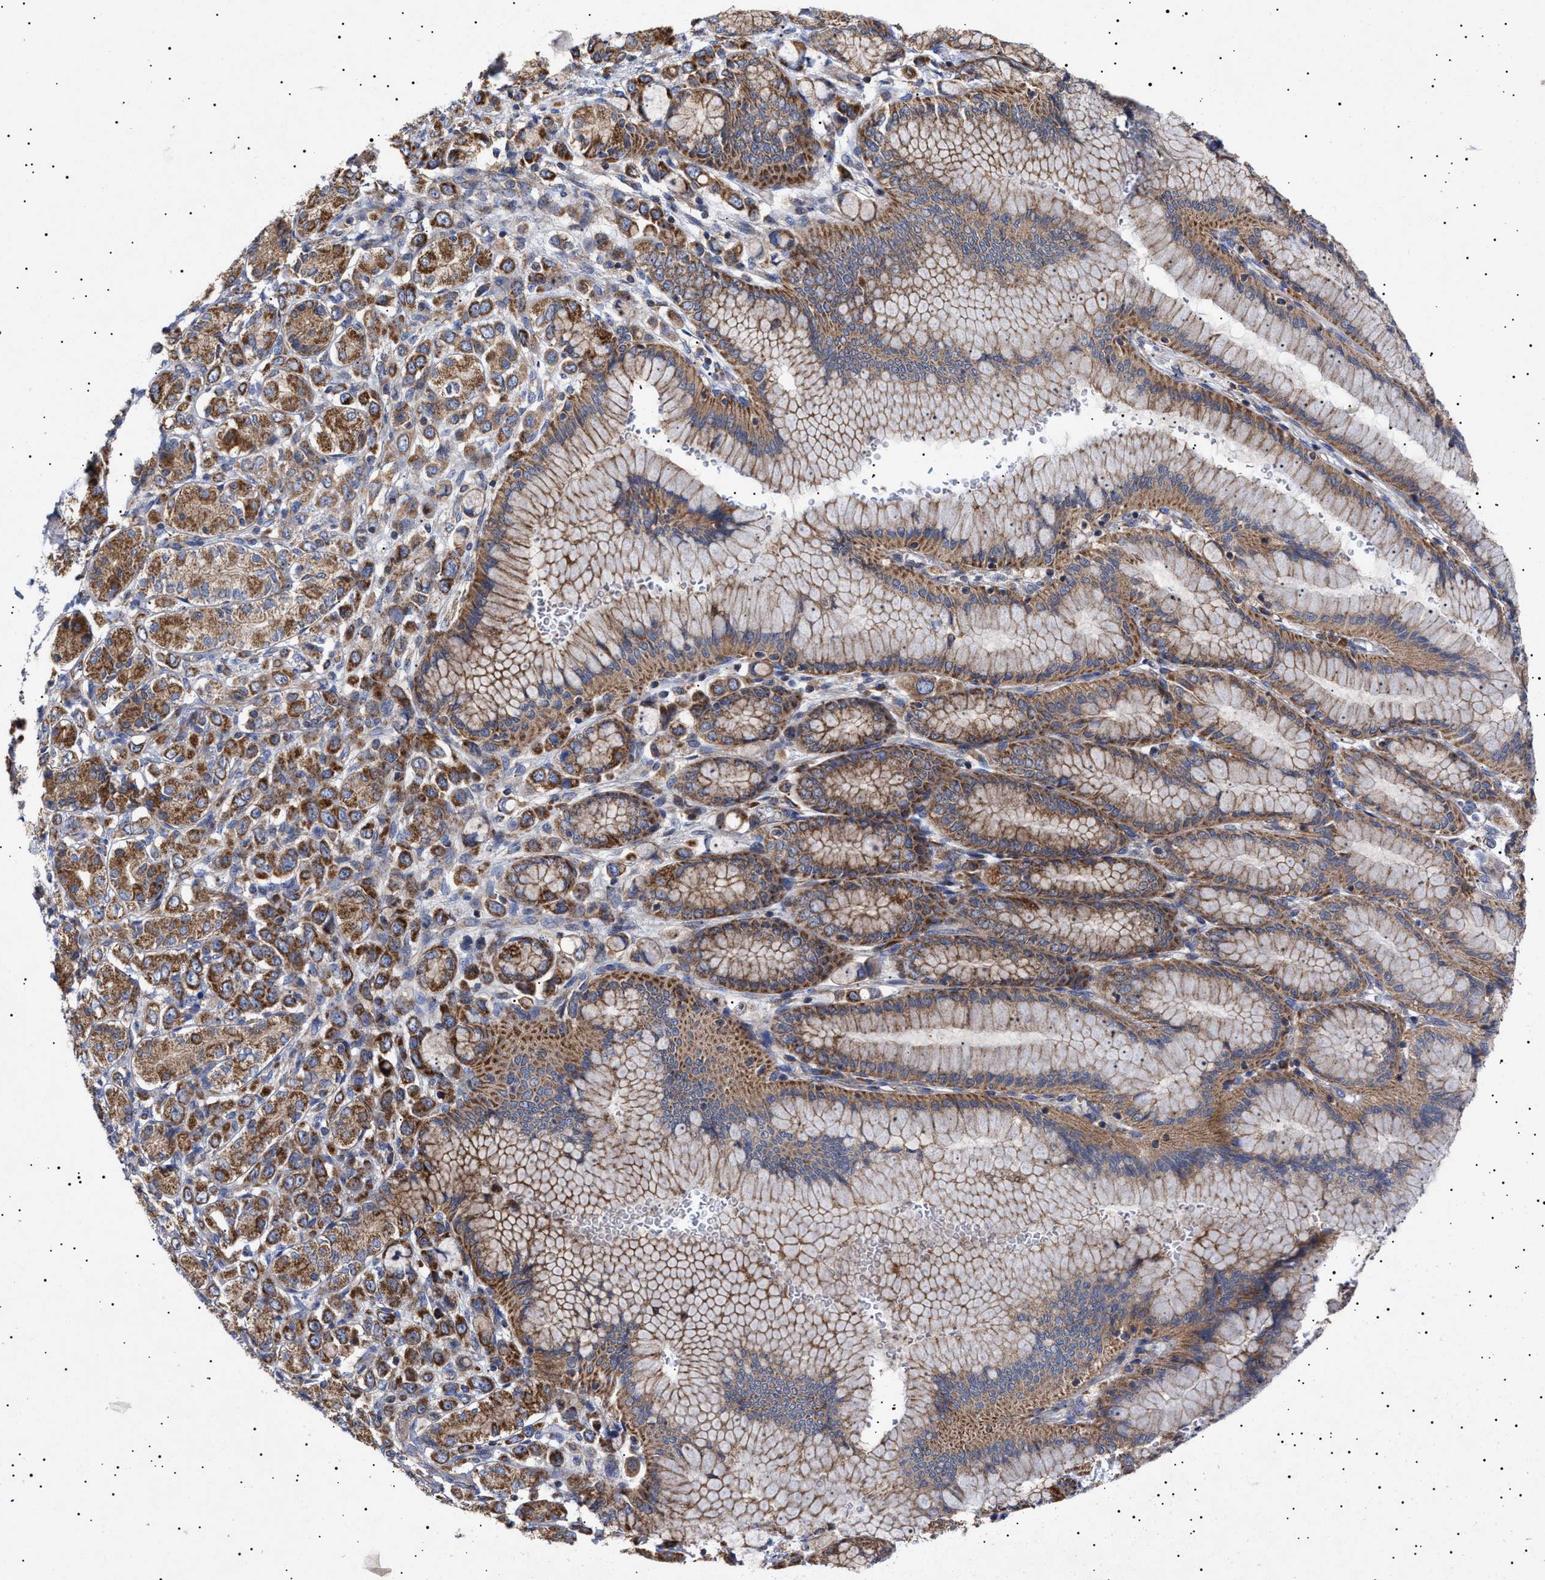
{"staining": {"intensity": "strong", "quantity": ">75%", "location": "cytoplasmic/membranous"}, "tissue": "stomach cancer", "cell_type": "Tumor cells", "image_type": "cancer", "snomed": [{"axis": "morphology", "description": "Adenocarcinoma, NOS"}, {"axis": "topography", "description": "Stomach"}], "caption": "Human adenocarcinoma (stomach) stained with a protein marker displays strong staining in tumor cells.", "gene": "MRPL10", "patient": {"sex": "female", "age": 65}}